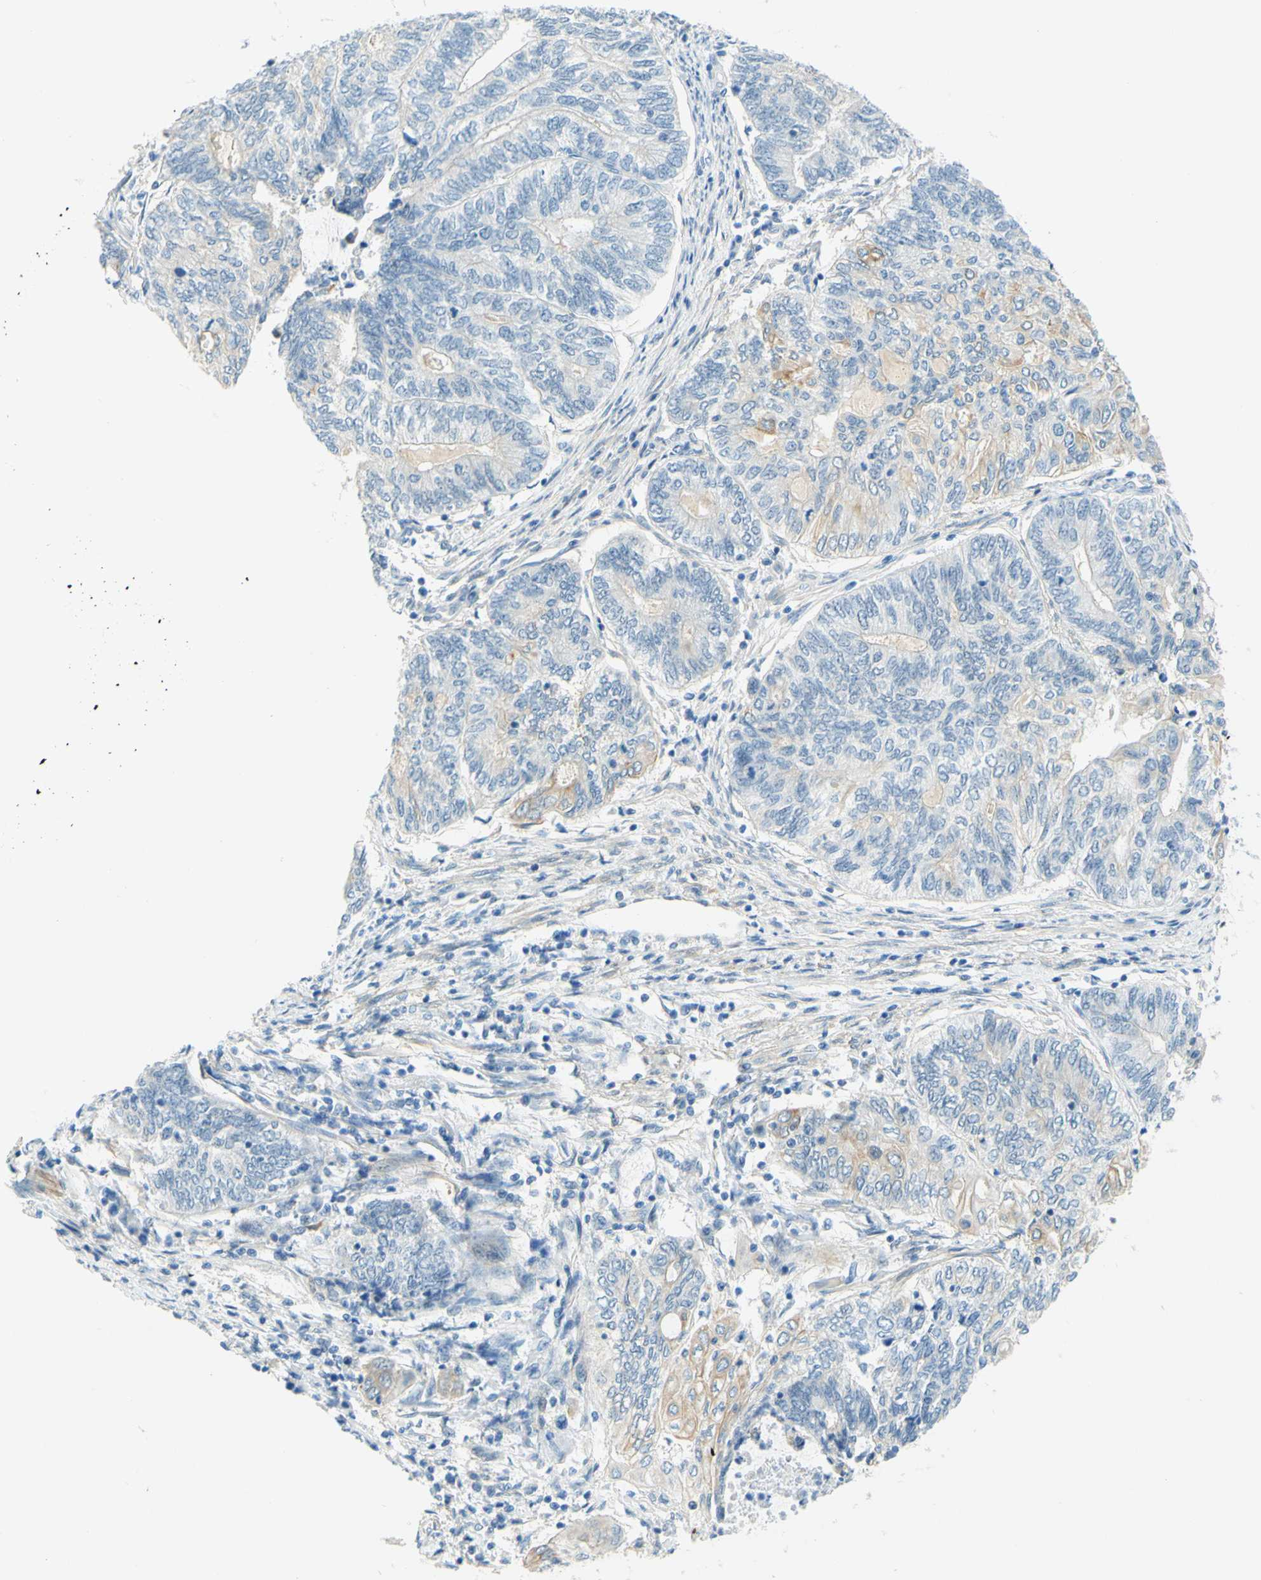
{"staining": {"intensity": "weak", "quantity": "<25%", "location": "cytoplasmic/membranous"}, "tissue": "endometrial cancer", "cell_type": "Tumor cells", "image_type": "cancer", "snomed": [{"axis": "morphology", "description": "Adenocarcinoma, NOS"}, {"axis": "topography", "description": "Uterus"}, {"axis": "topography", "description": "Endometrium"}], "caption": "DAB immunohistochemical staining of human endometrial cancer displays no significant staining in tumor cells.", "gene": "ENTREP2", "patient": {"sex": "female", "age": 70}}